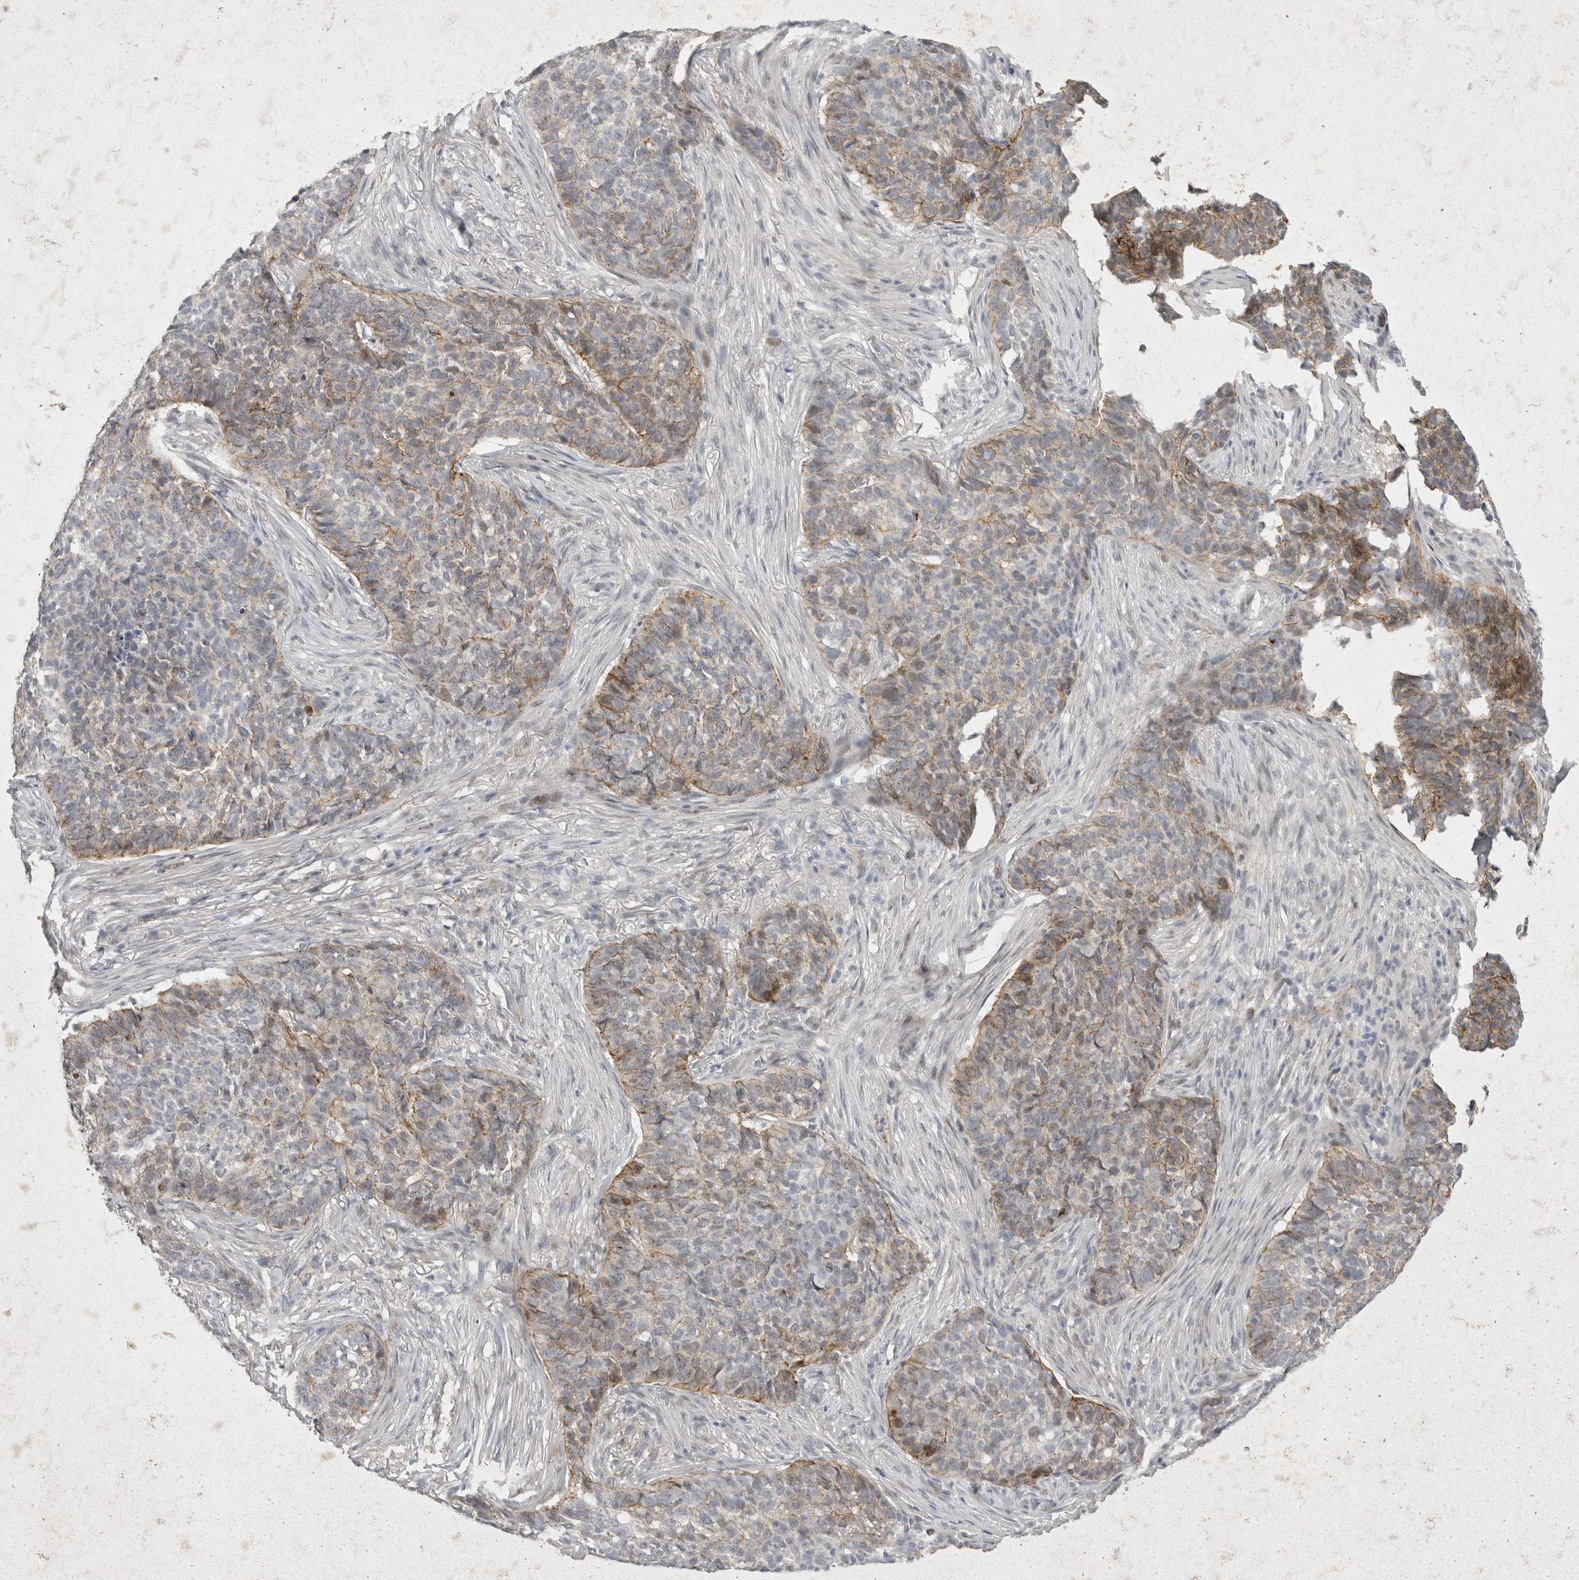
{"staining": {"intensity": "weak", "quantity": "25%-75%", "location": "cytoplasmic/membranous"}, "tissue": "skin cancer", "cell_type": "Tumor cells", "image_type": "cancer", "snomed": [{"axis": "morphology", "description": "Basal cell carcinoma"}, {"axis": "topography", "description": "Skin"}], "caption": "This micrograph shows IHC staining of human basal cell carcinoma (skin), with low weak cytoplasmic/membranous positivity in approximately 25%-75% of tumor cells.", "gene": "TOM1L2", "patient": {"sex": "male", "age": 85}}